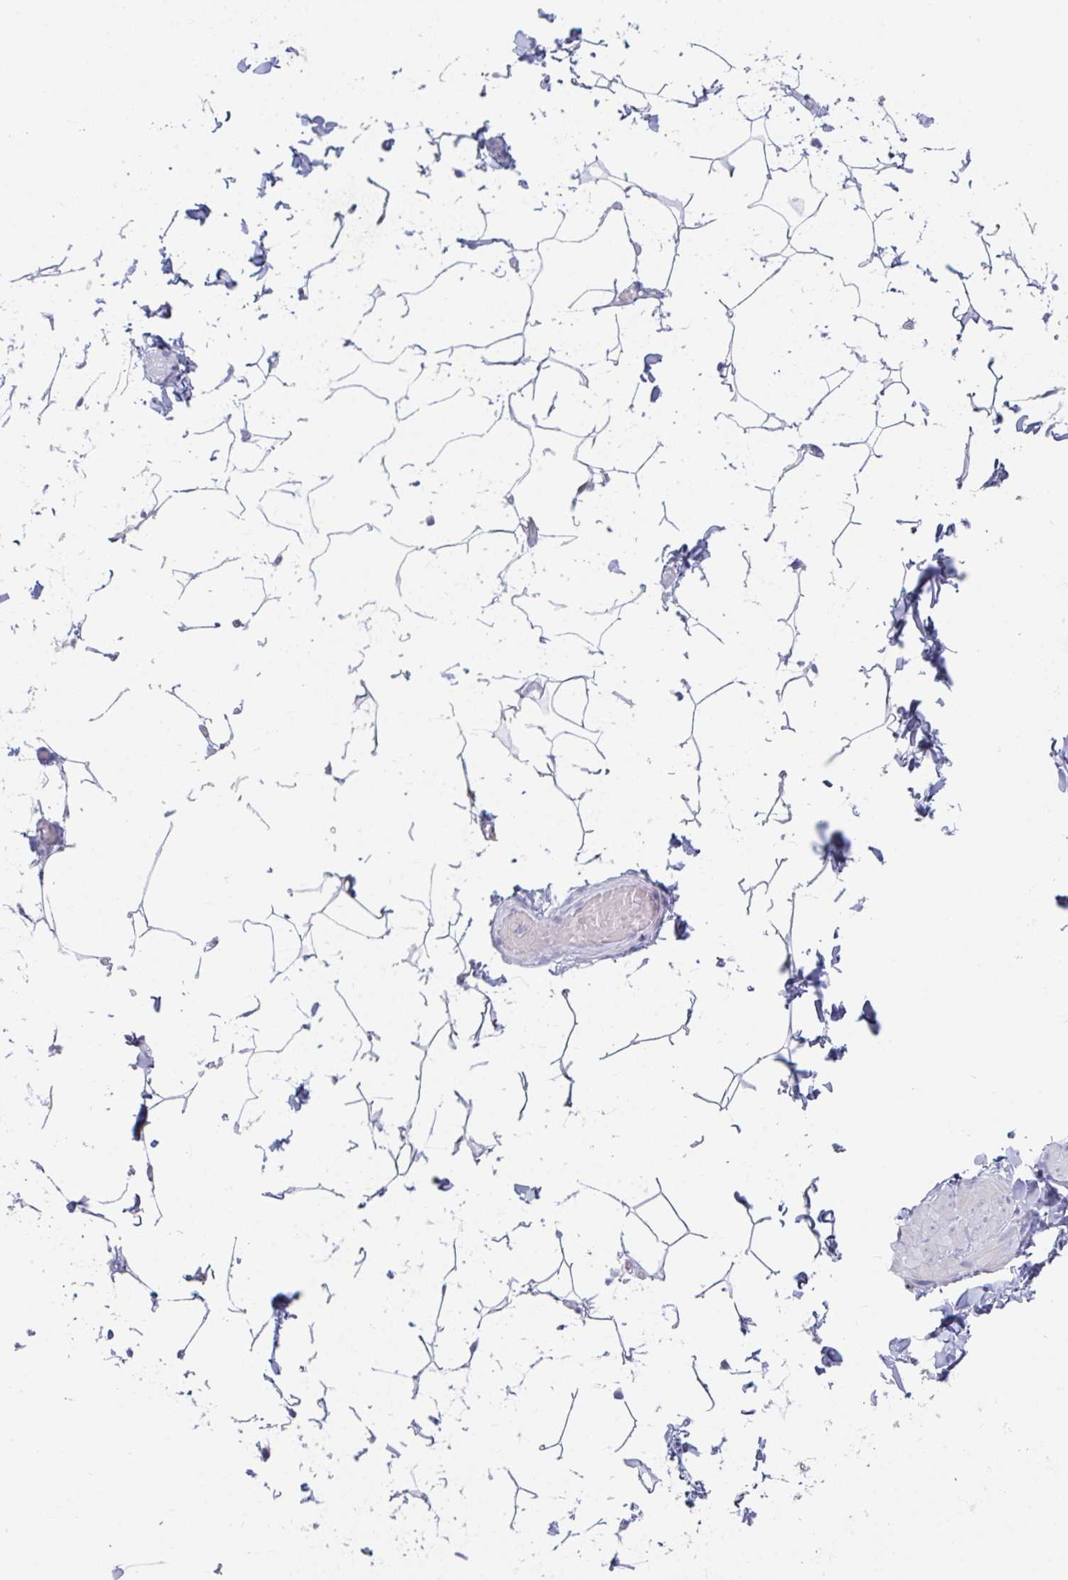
{"staining": {"intensity": "negative", "quantity": "none", "location": "none"}, "tissue": "adipose tissue", "cell_type": "Adipocytes", "image_type": "normal", "snomed": [{"axis": "morphology", "description": "Normal tissue, NOS"}, {"axis": "topography", "description": "Soft tissue"}, {"axis": "topography", "description": "Adipose tissue"}, {"axis": "topography", "description": "Vascular tissue"}, {"axis": "topography", "description": "Peripheral nerve tissue"}], "caption": "Adipocytes show no significant protein expression in unremarkable adipose tissue. (IHC, brightfield microscopy, high magnification).", "gene": "RUBCN", "patient": {"sex": "male", "age": 29}}